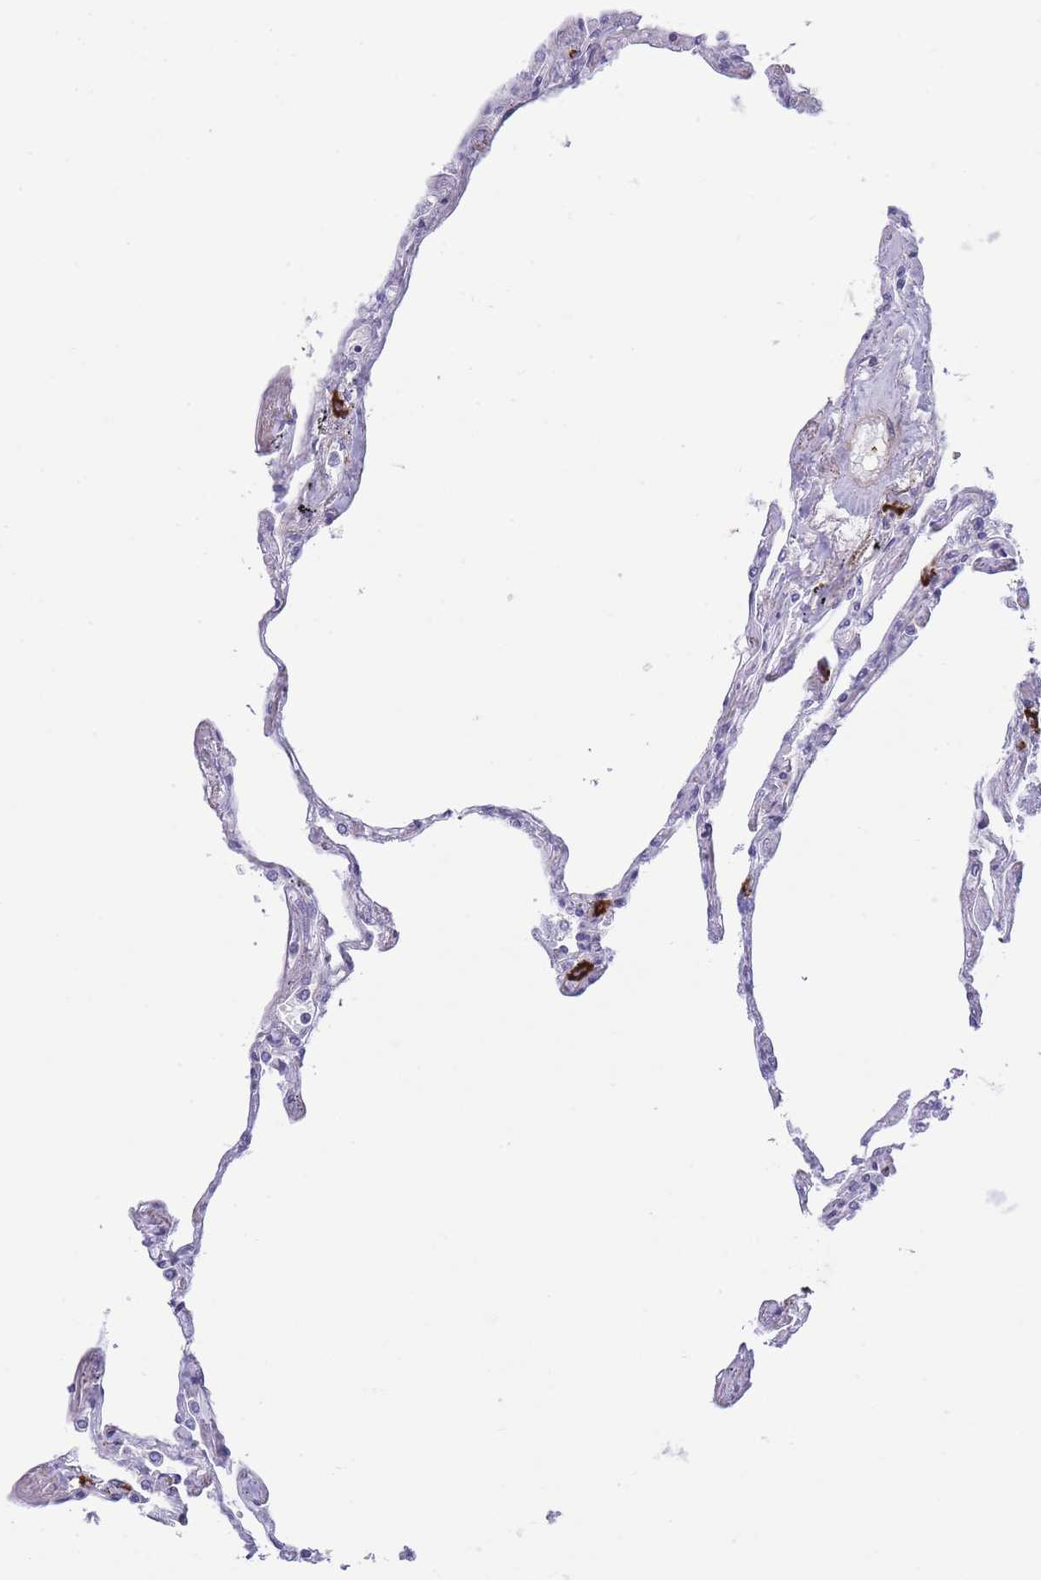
{"staining": {"intensity": "strong", "quantity": "<25%", "location": "cytoplasmic/membranous"}, "tissue": "lung", "cell_type": "Alveolar cells", "image_type": "normal", "snomed": [{"axis": "morphology", "description": "Normal tissue, NOS"}, {"axis": "topography", "description": "Lung"}], "caption": "Strong cytoplasmic/membranous protein expression is seen in about <25% of alveolar cells in lung. The staining is performed using DAB (3,3'-diaminobenzidine) brown chromogen to label protein expression. The nuclei are counter-stained blue using hematoxylin.", "gene": "ASAP3", "patient": {"sex": "female", "age": 67}}